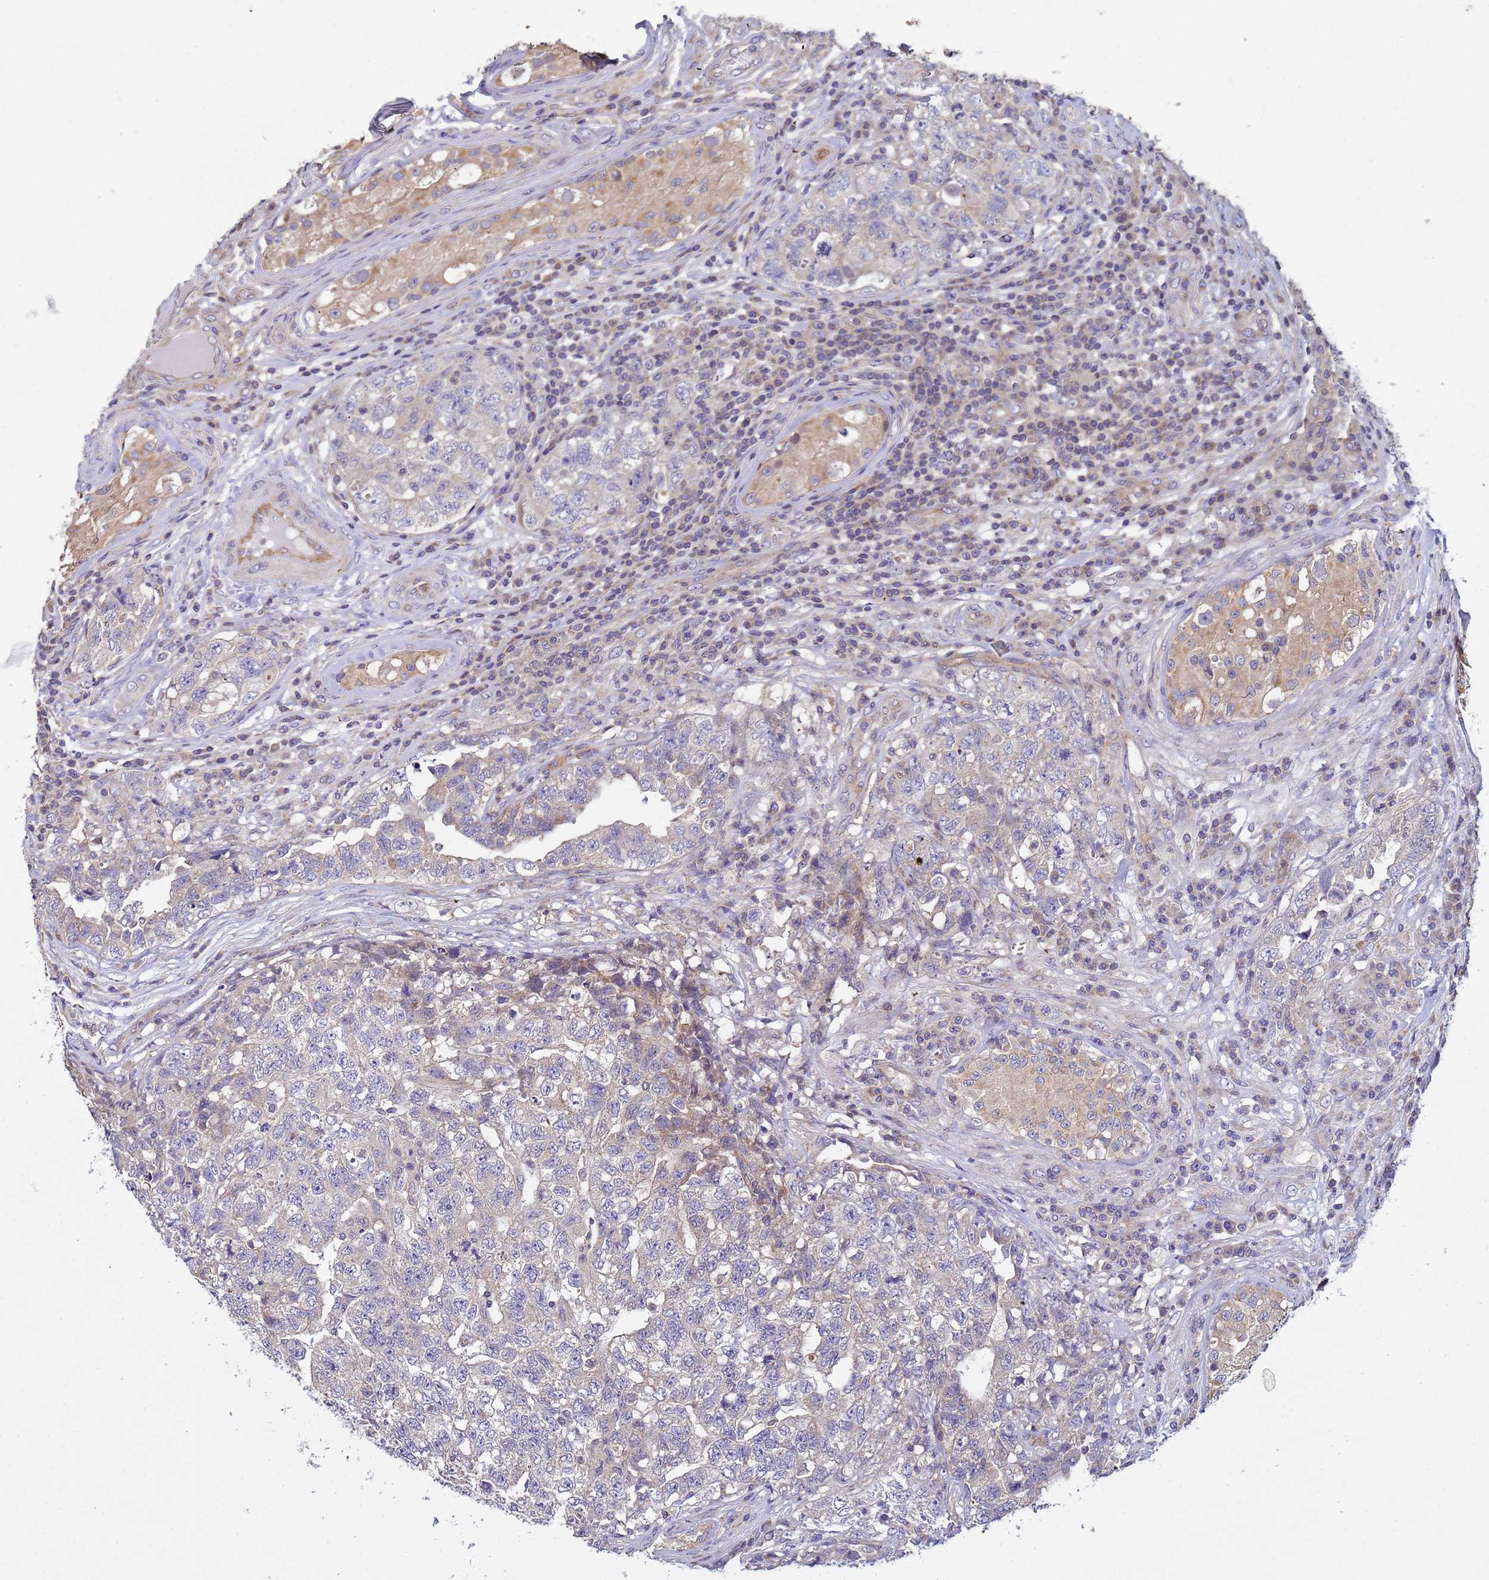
{"staining": {"intensity": "weak", "quantity": "<25%", "location": "cytoplasmic/membranous"}, "tissue": "testis cancer", "cell_type": "Tumor cells", "image_type": "cancer", "snomed": [{"axis": "morphology", "description": "Carcinoma, Embryonal, NOS"}, {"axis": "topography", "description": "Testis"}], "caption": "The photomicrograph shows no significant expression in tumor cells of embryonal carcinoma (testis). (Brightfield microscopy of DAB (3,3'-diaminobenzidine) IHC at high magnification).", "gene": "CDC34", "patient": {"sex": "male", "age": 31}}